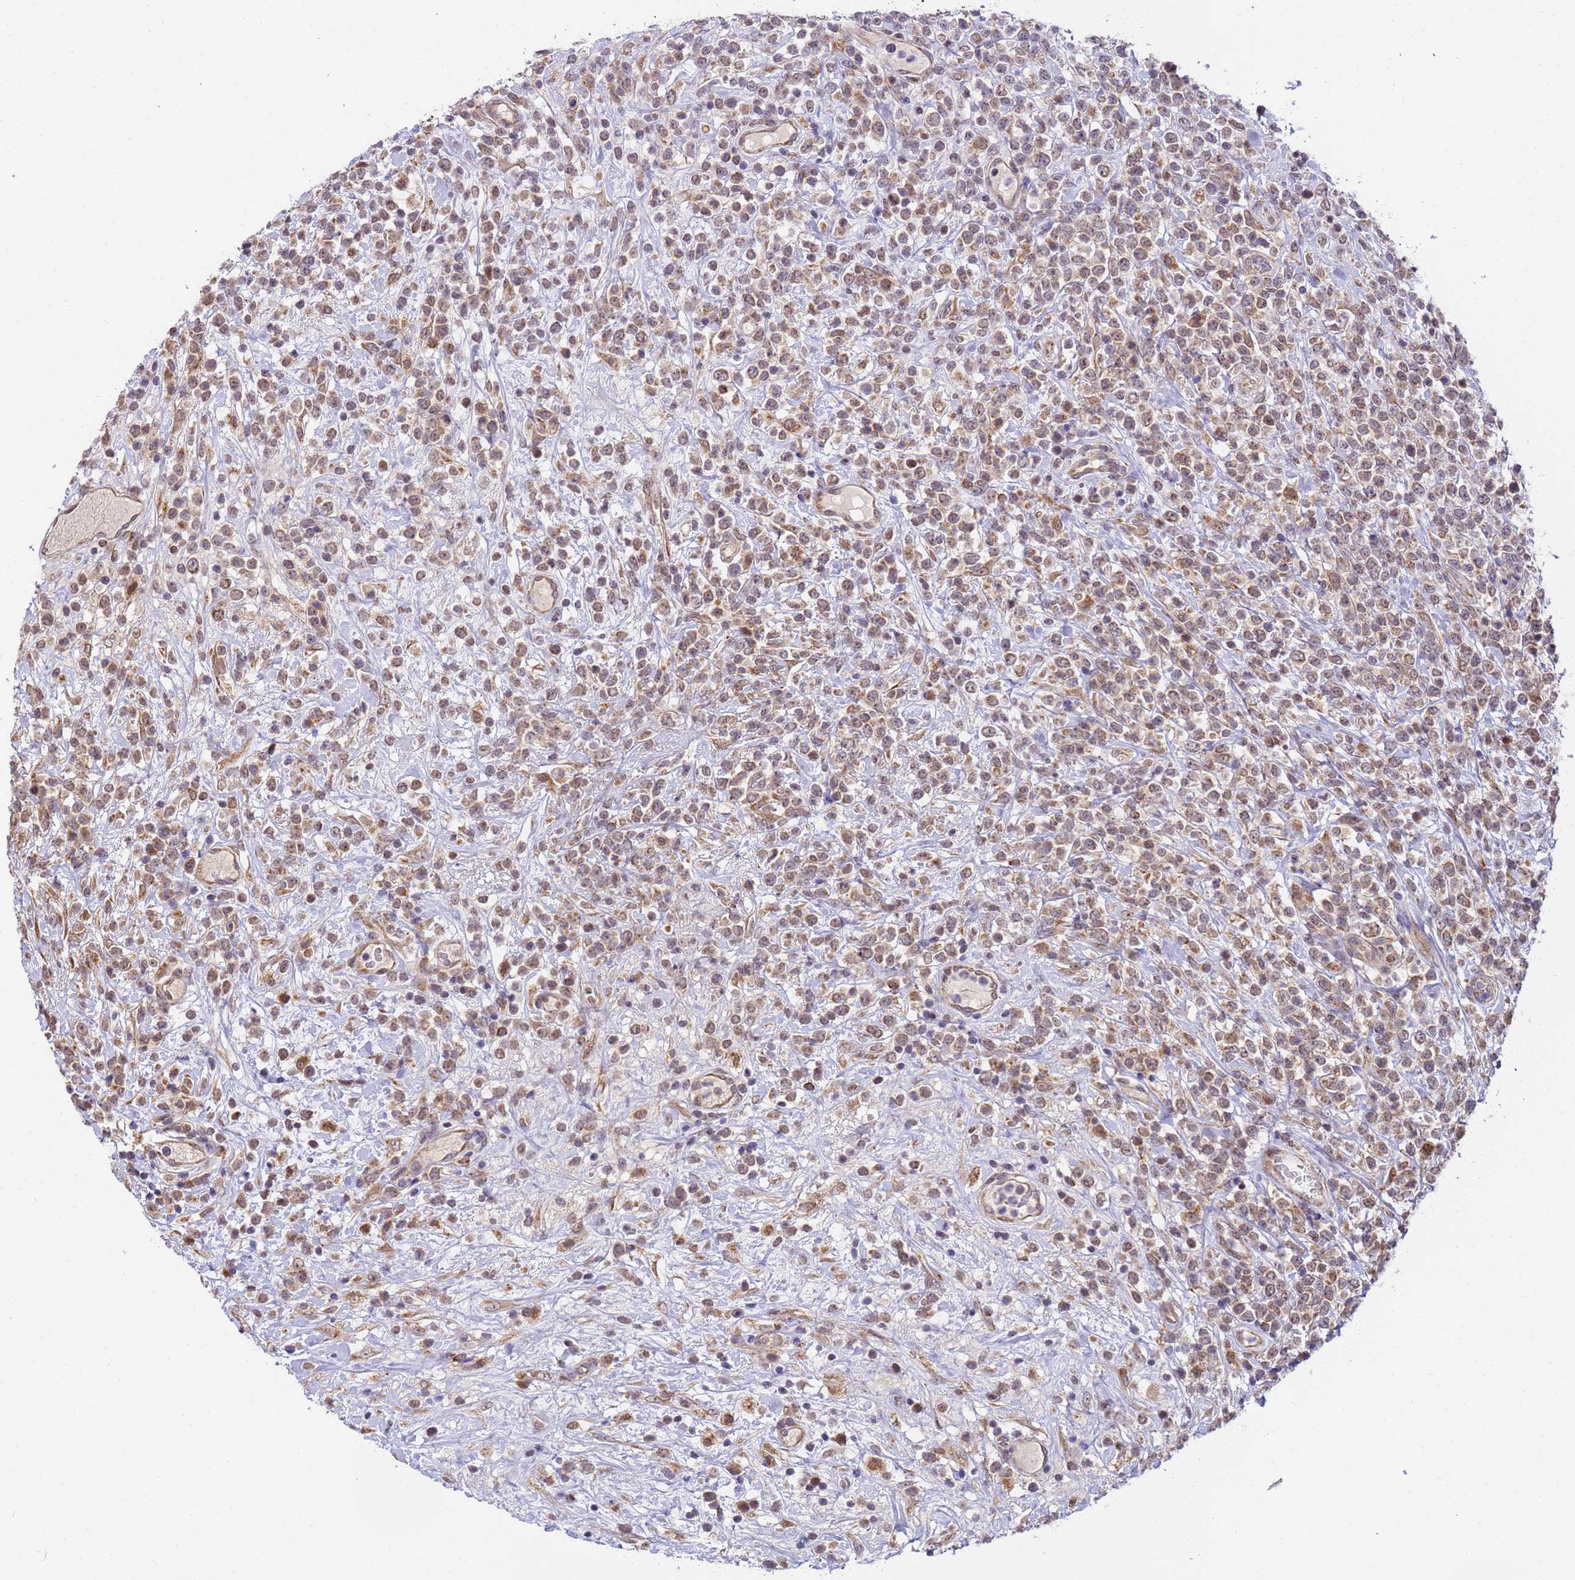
{"staining": {"intensity": "moderate", "quantity": ">75%", "location": "cytoplasmic/membranous,nuclear"}, "tissue": "lymphoma", "cell_type": "Tumor cells", "image_type": "cancer", "snomed": [{"axis": "morphology", "description": "Malignant lymphoma, non-Hodgkin's type, High grade"}, {"axis": "topography", "description": "Colon"}], "caption": "This image displays immunohistochemistry (IHC) staining of human lymphoma, with medium moderate cytoplasmic/membranous and nuclear expression in approximately >75% of tumor cells.", "gene": "RAPGEF3", "patient": {"sex": "female", "age": 53}}